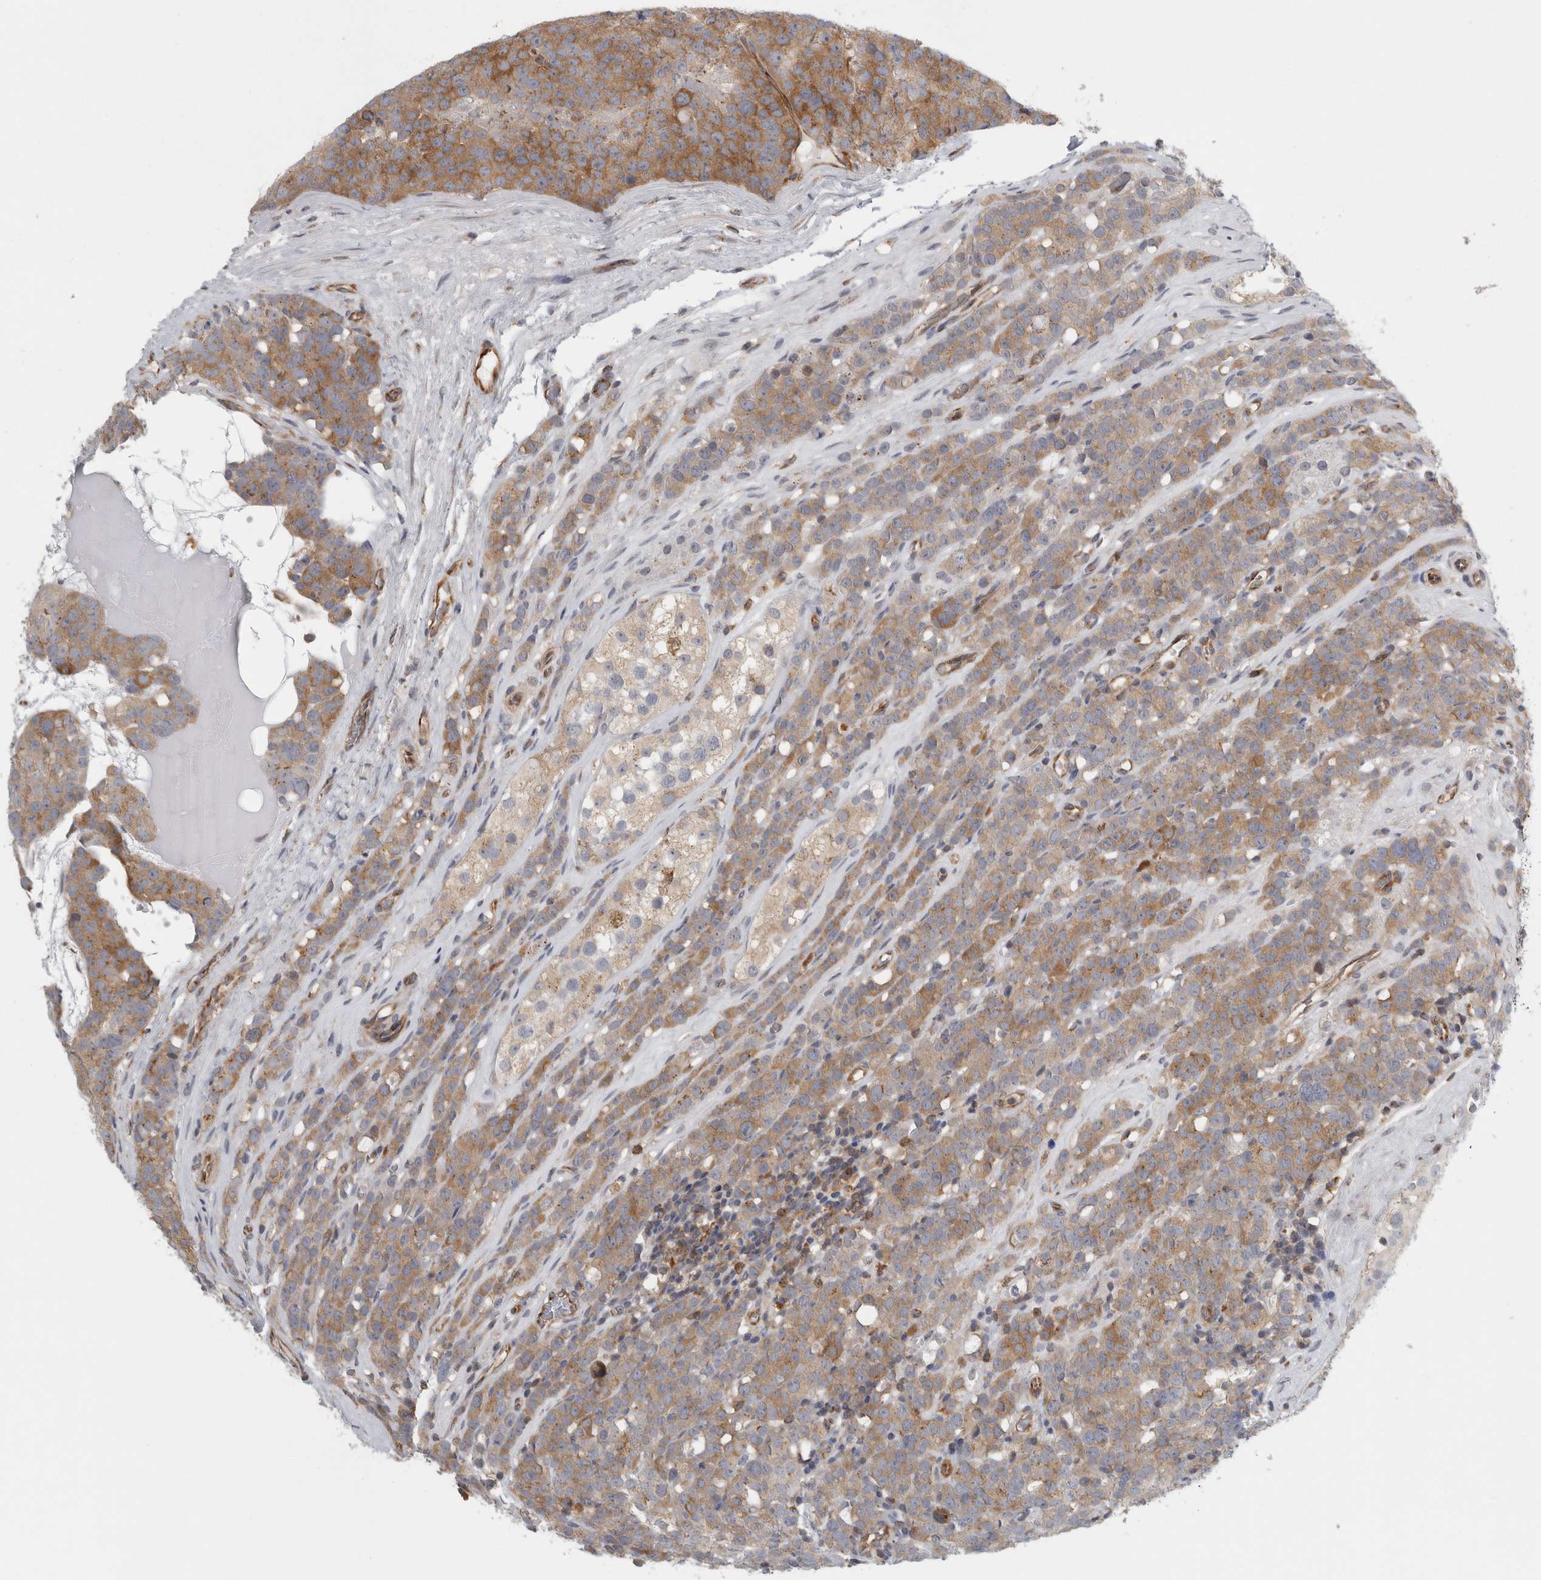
{"staining": {"intensity": "moderate", "quantity": ">75%", "location": "cytoplasmic/membranous"}, "tissue": "testis cancer", "cell_type": "Tumor cells", "image_type": "cancer", "snomed": [{"axis": "morphology", "description": "Seminoma, NOS"}, {"axis": "topography", "description": "Testis"}], "caption": "An immunohistochemistry (IHC) micrograph of tumor tissue is shown. Protein staining in brown labels moderate cytoplasmic/membranous positivity in seminoma (testis) within tumor cells. The protein of interest is shown in brown color, while the nuclei are stained blue.", "gene": "PEX6", "patient": {"sex": "male", "age": 71}}